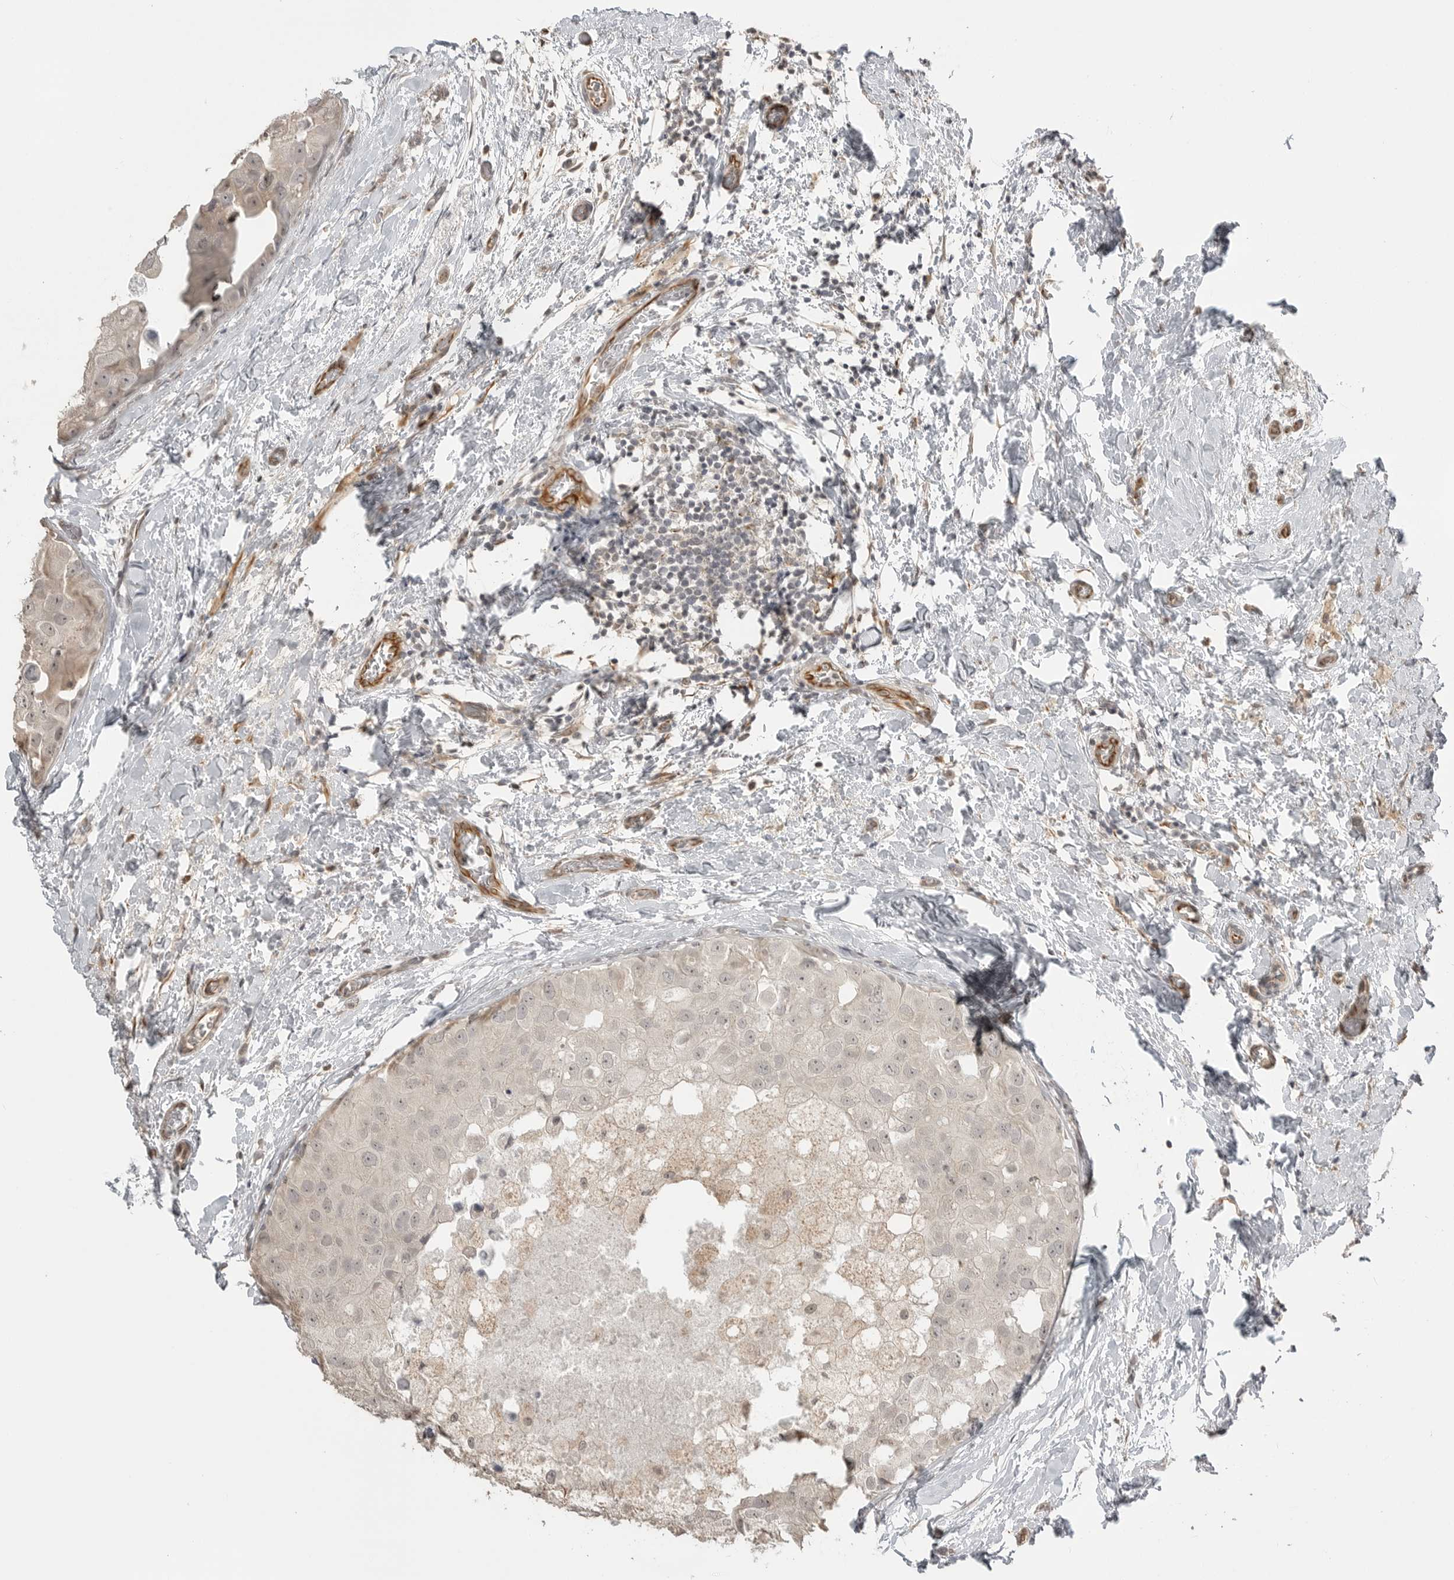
{"staining": {"intensity": "weak", "quantity": "<25%", "location": "cytoplasmic/membranous"}, "tissue": "breast cancer", "cell_type": "Tumor cells", "image_type": "cancer", "snomed": [{"axis": "morphology", "description": "Duct carcinoma"}, {"axis": "topography", "description": "Breast"}], "caption": "Tumor cells show no significant staining in invasive ductal carcinoma (breast). (DAB (3,3'-diaminobenzidine) IHC with hematoxylin counter stain).", "gene": "SMG8", "patient": {"sex": "female", "age": 62}}